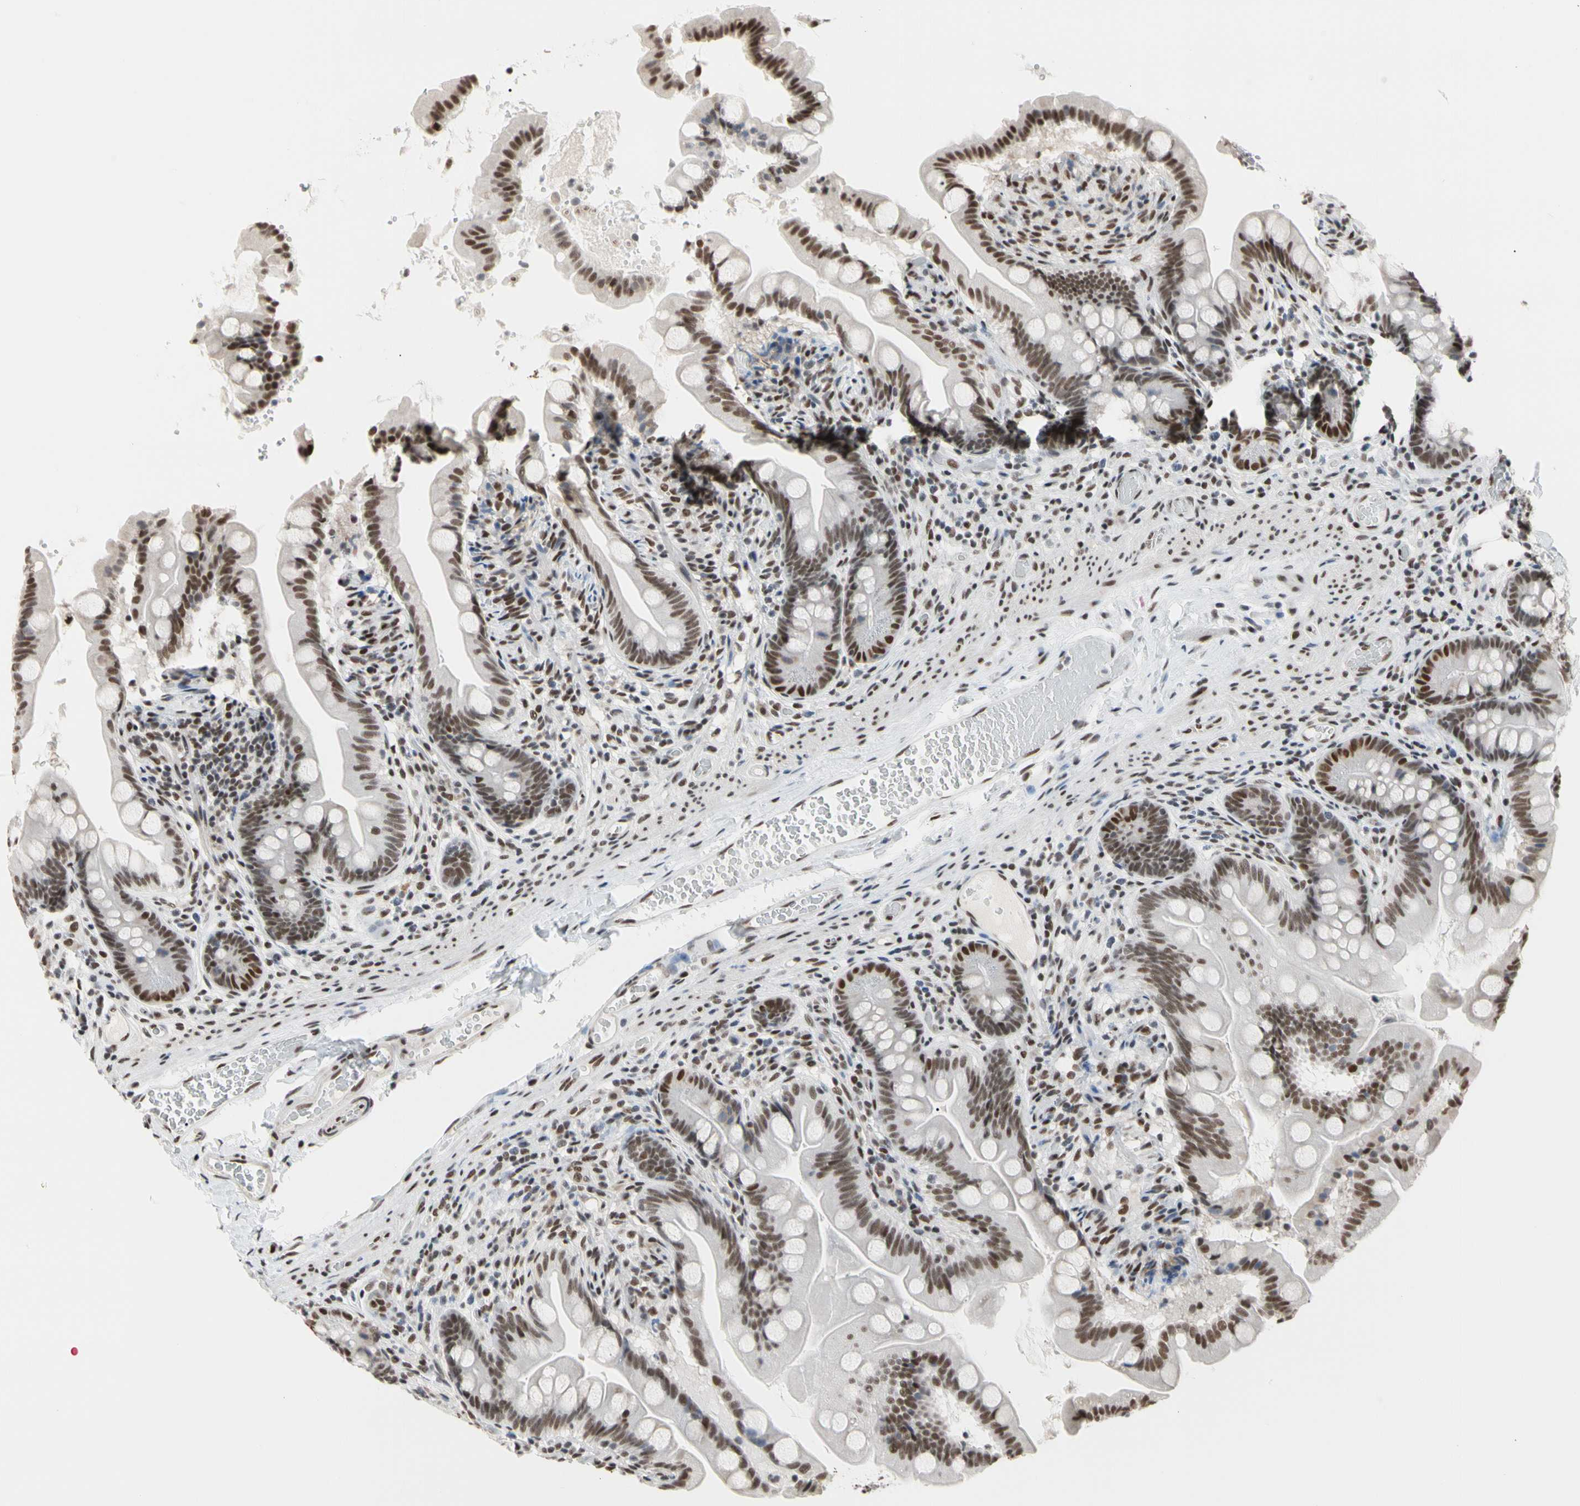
{"staining": {"intensity": "moderate", "quantity": ">75%", "location": "nuclear"}, "tissue": "small intestine", "cell_type": "Glandular cells", "image_type": "normal", "snomed": [{"axis": "morphology", "description": "Normal tissue, NOS"}, {"axis": "topography", "description": "Small intestine"}], "caption": "Protein expression analysis of unremarkable human small intestine reveals moderate nuclear expression in about >75% of glandular cells. (Stains: DAB (3,3'-diaminobenzidine) in brown, nuclei in blue, Microscopy: brightfield microscopy at high magnification).", "gene": "FAM98B", "patient": {"sex": "female", "age": 56}}